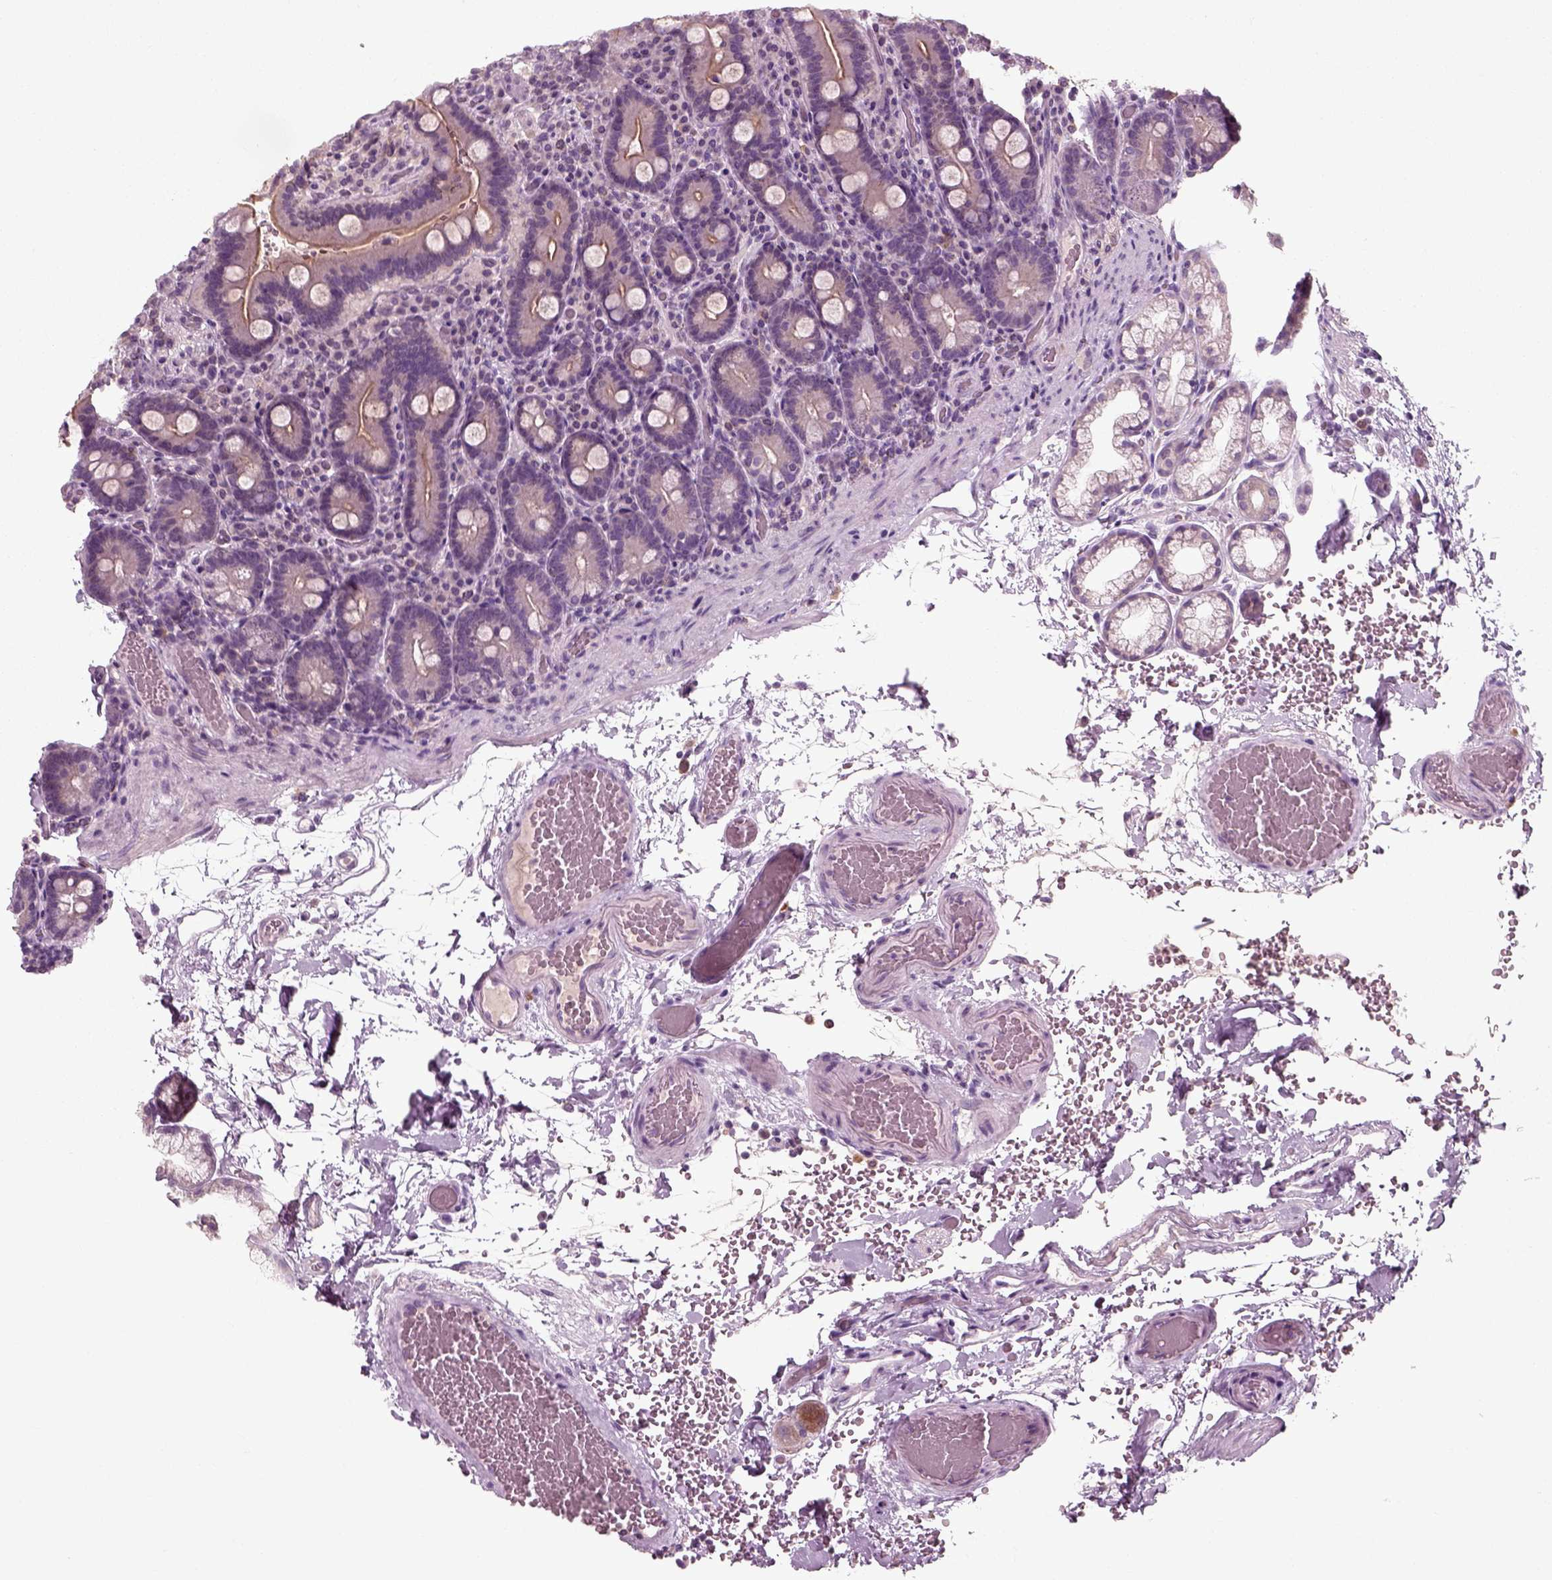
{"staining": {"intensity": "moderate", "quantity": "25%-75%", "location": "cytoplasmic/membranous"}, "tissue": "duodenum", "cell_type": "Glandular cells", "image_type": "normal", "snomed": [{"axis": "morphology", "description": "Normal tissue, NOS"}, {"axis": "topography", "description": "Duodenum"}], "caption": "A medium amount of moderate cytoplasmic/membranous positivity is present in approximately 25%-75% of glandular cells in unremarkable duodenum. (brown staining indicates protein expression, while blue staining denotes nuclei).", "gene": "RND2", "patient": {"sex": "female", "age": 62}}